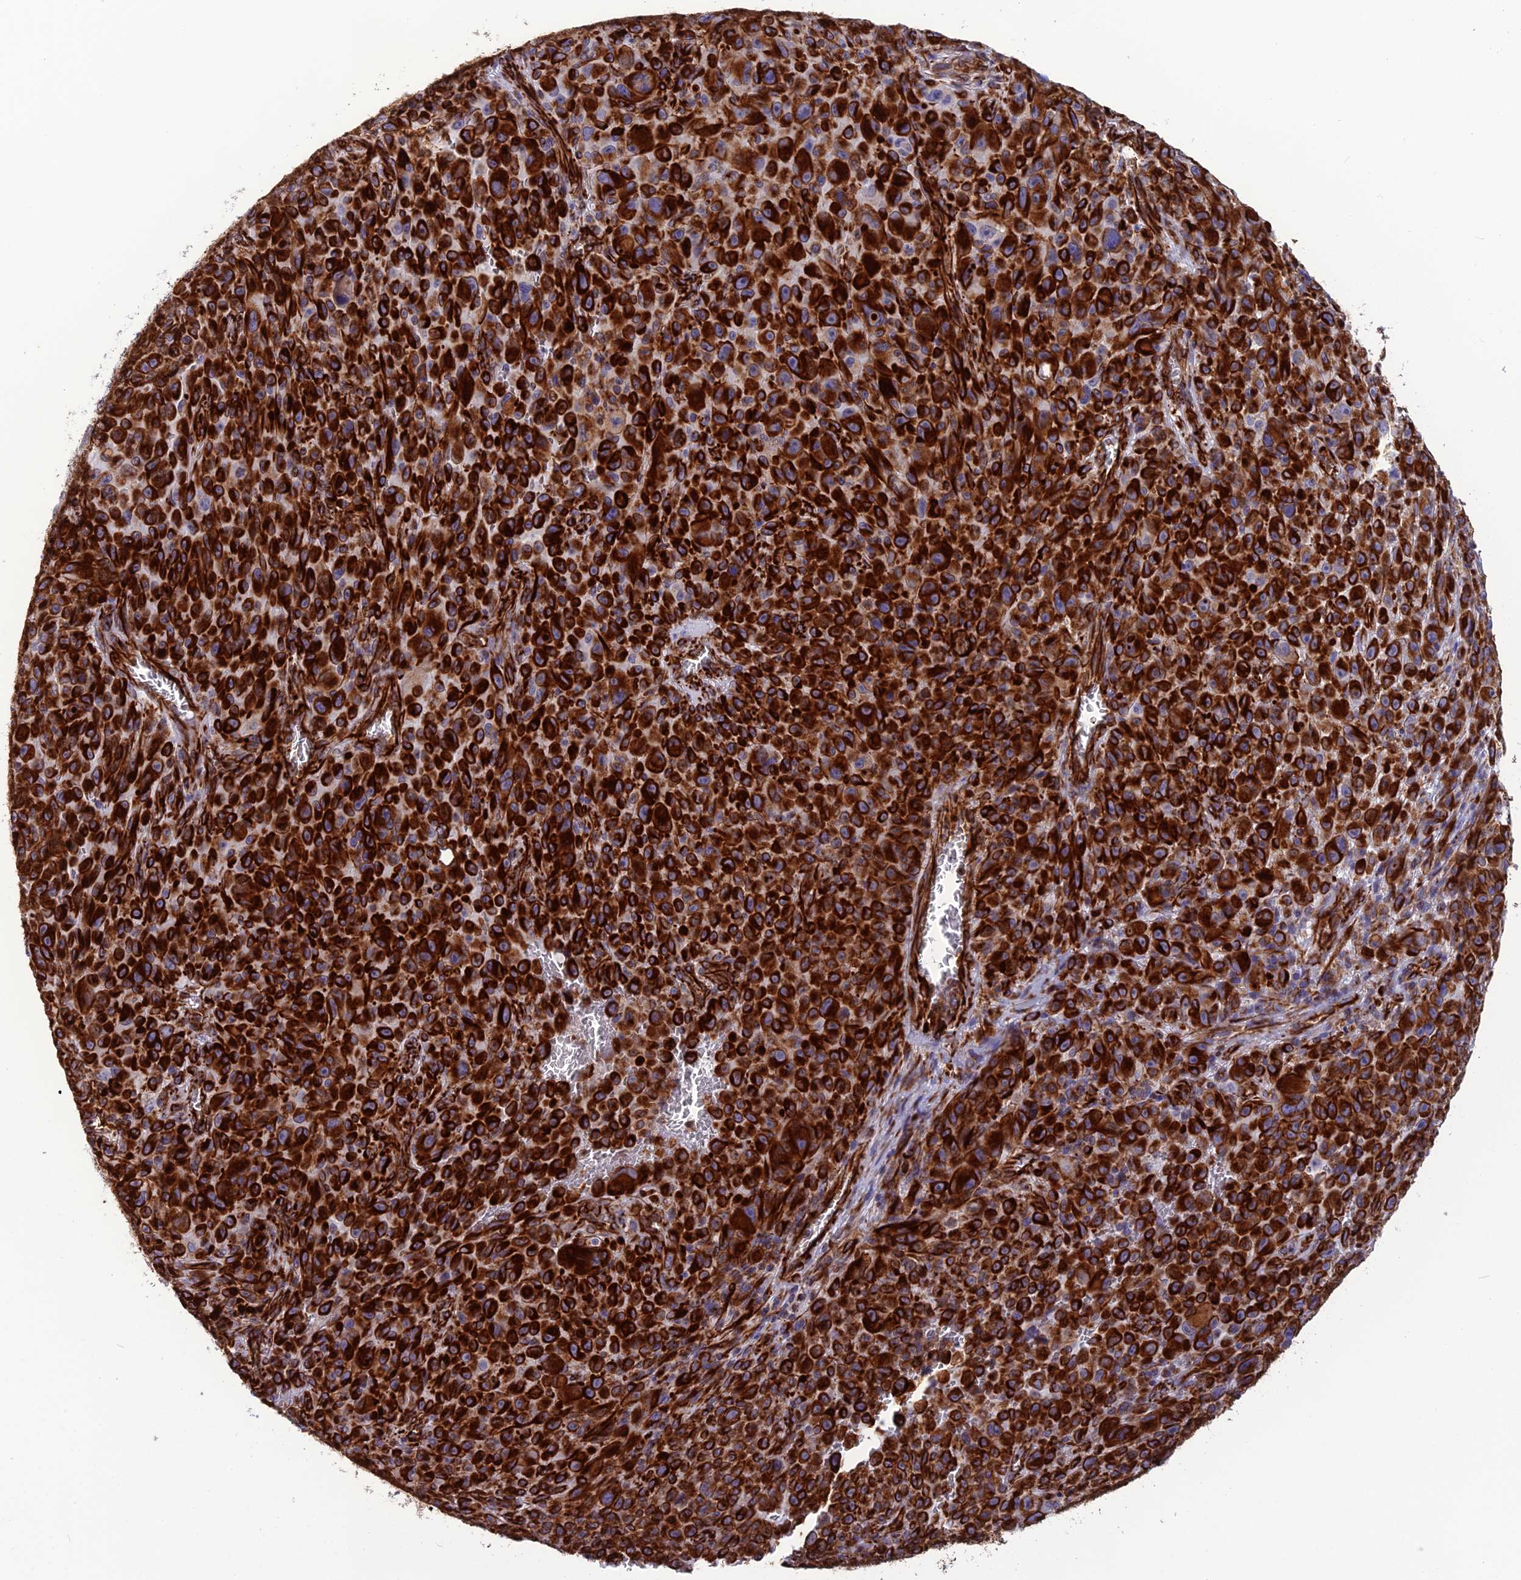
{"staining": {"intensity": "strong", "quantity": ">75%", "location": "cytoplasmic/membranous"}, "tissue": "melanoma", "cell_type": "Tumor cells", "image_type": "cancer", "snomed": [{"axis": "morphology", "description": "Malignant melanoma, NOS"}, {"axis": "topography", "description": "Skin"}], "caption": "Malignant melanoma stained for a protein demonstrates strong cytoplasmic/membranous positivity in tumor cells.", "gene": "FBXL20", "patient": {"sex": "female", "age": 82}}